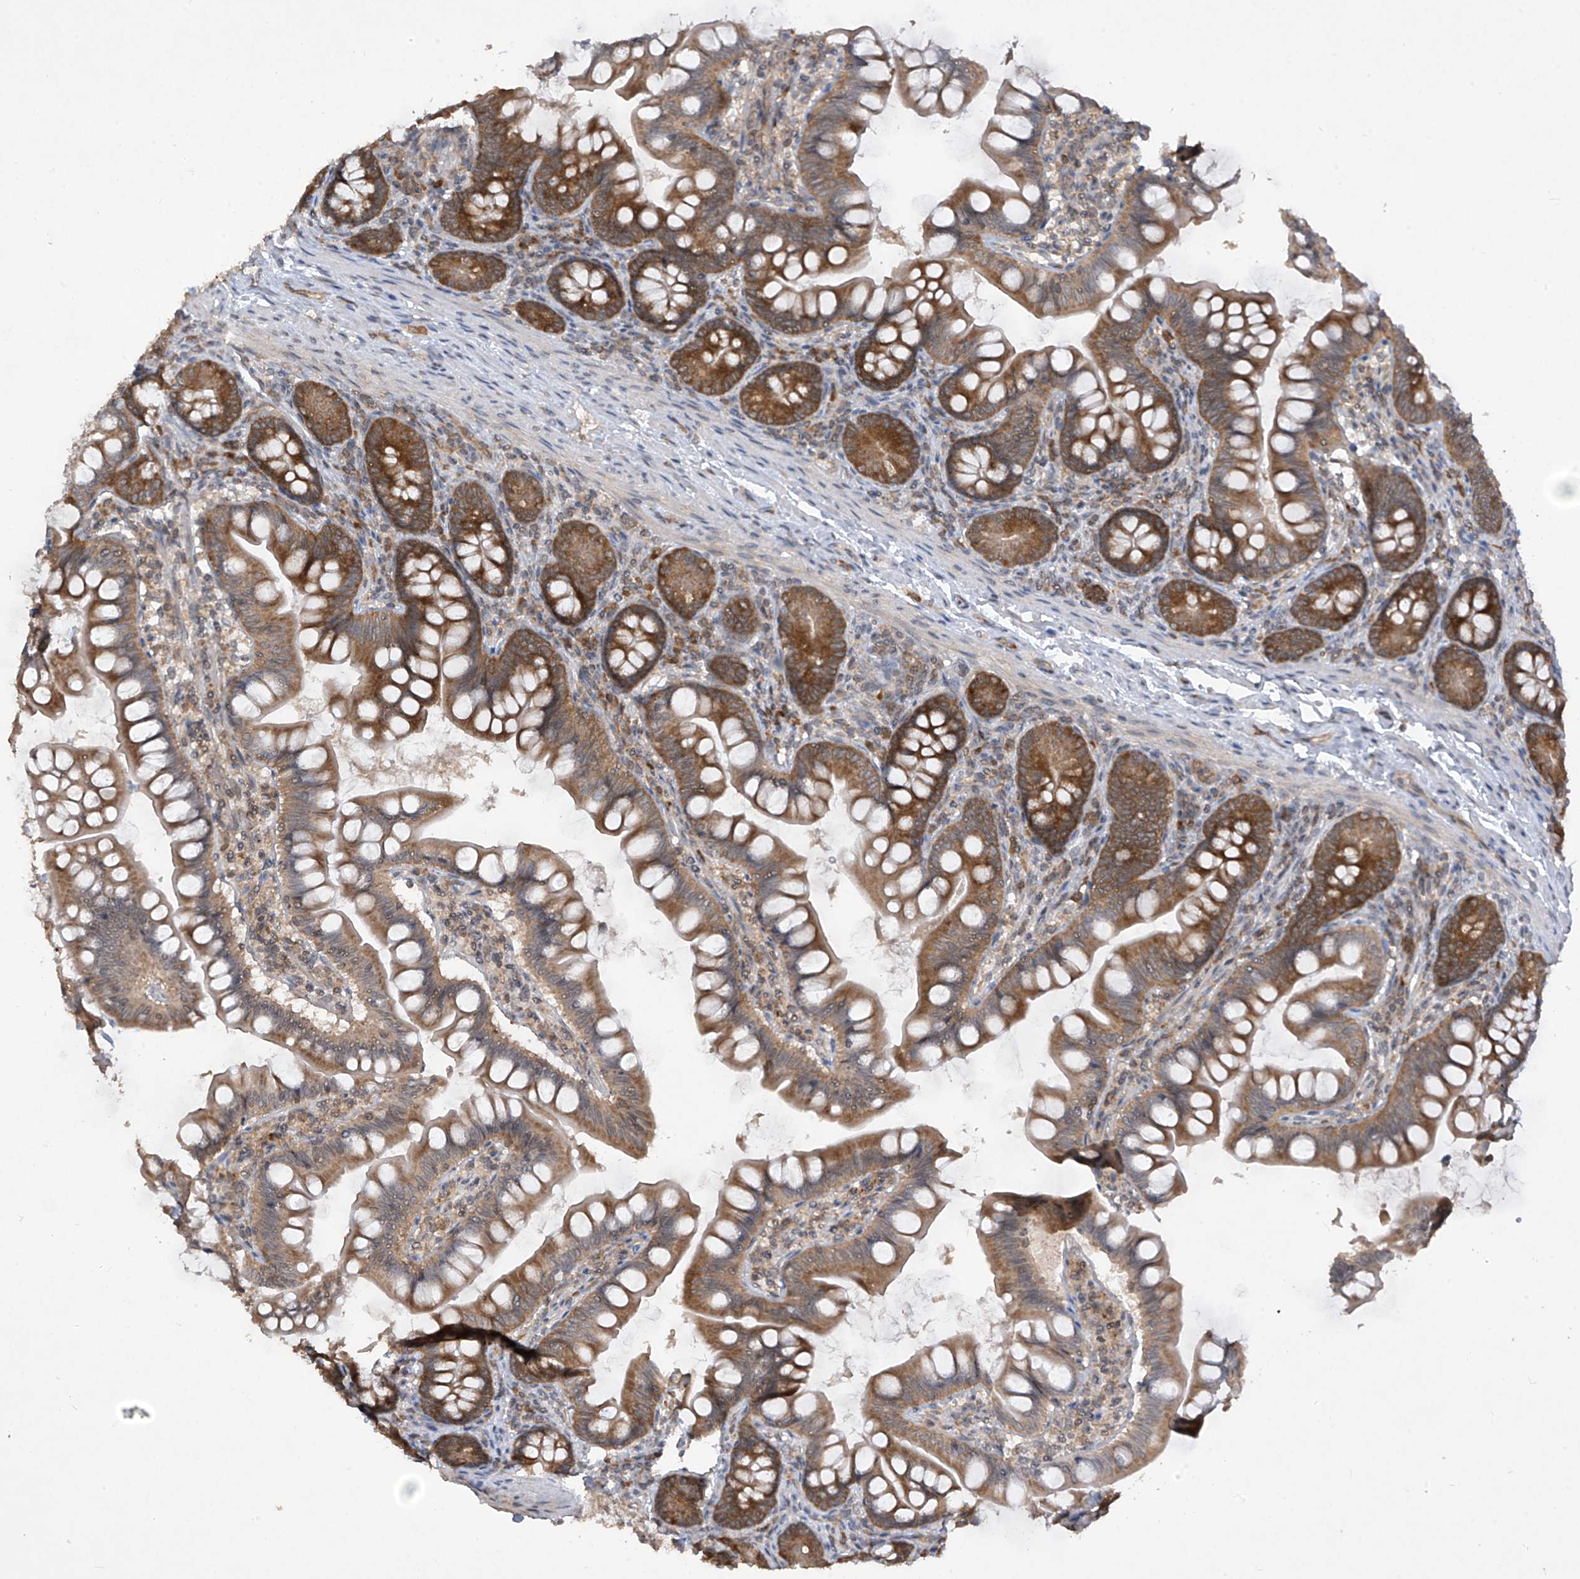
{"staining": {"intensity": "moderate", "quantity": ">75%", "location": "cytoplasmic/membranous"}, "tissue": "small intestine", "cell_type": "Glandular cells", "image_type": "normal", "snomed": [{"axis": "morphology", "description": "Normal tissue, NOS"}, {"axis": "topography", "description": "Small intestine"}], "caption": "Immunohistochemistry (DAB) staining of normal human small intestine exhibits moderate cytoplasmic/membranous protein positivity in about >75% of glandular cells.", "gene": "RPL34", "patient": {"sex": "male", "age": 7}}